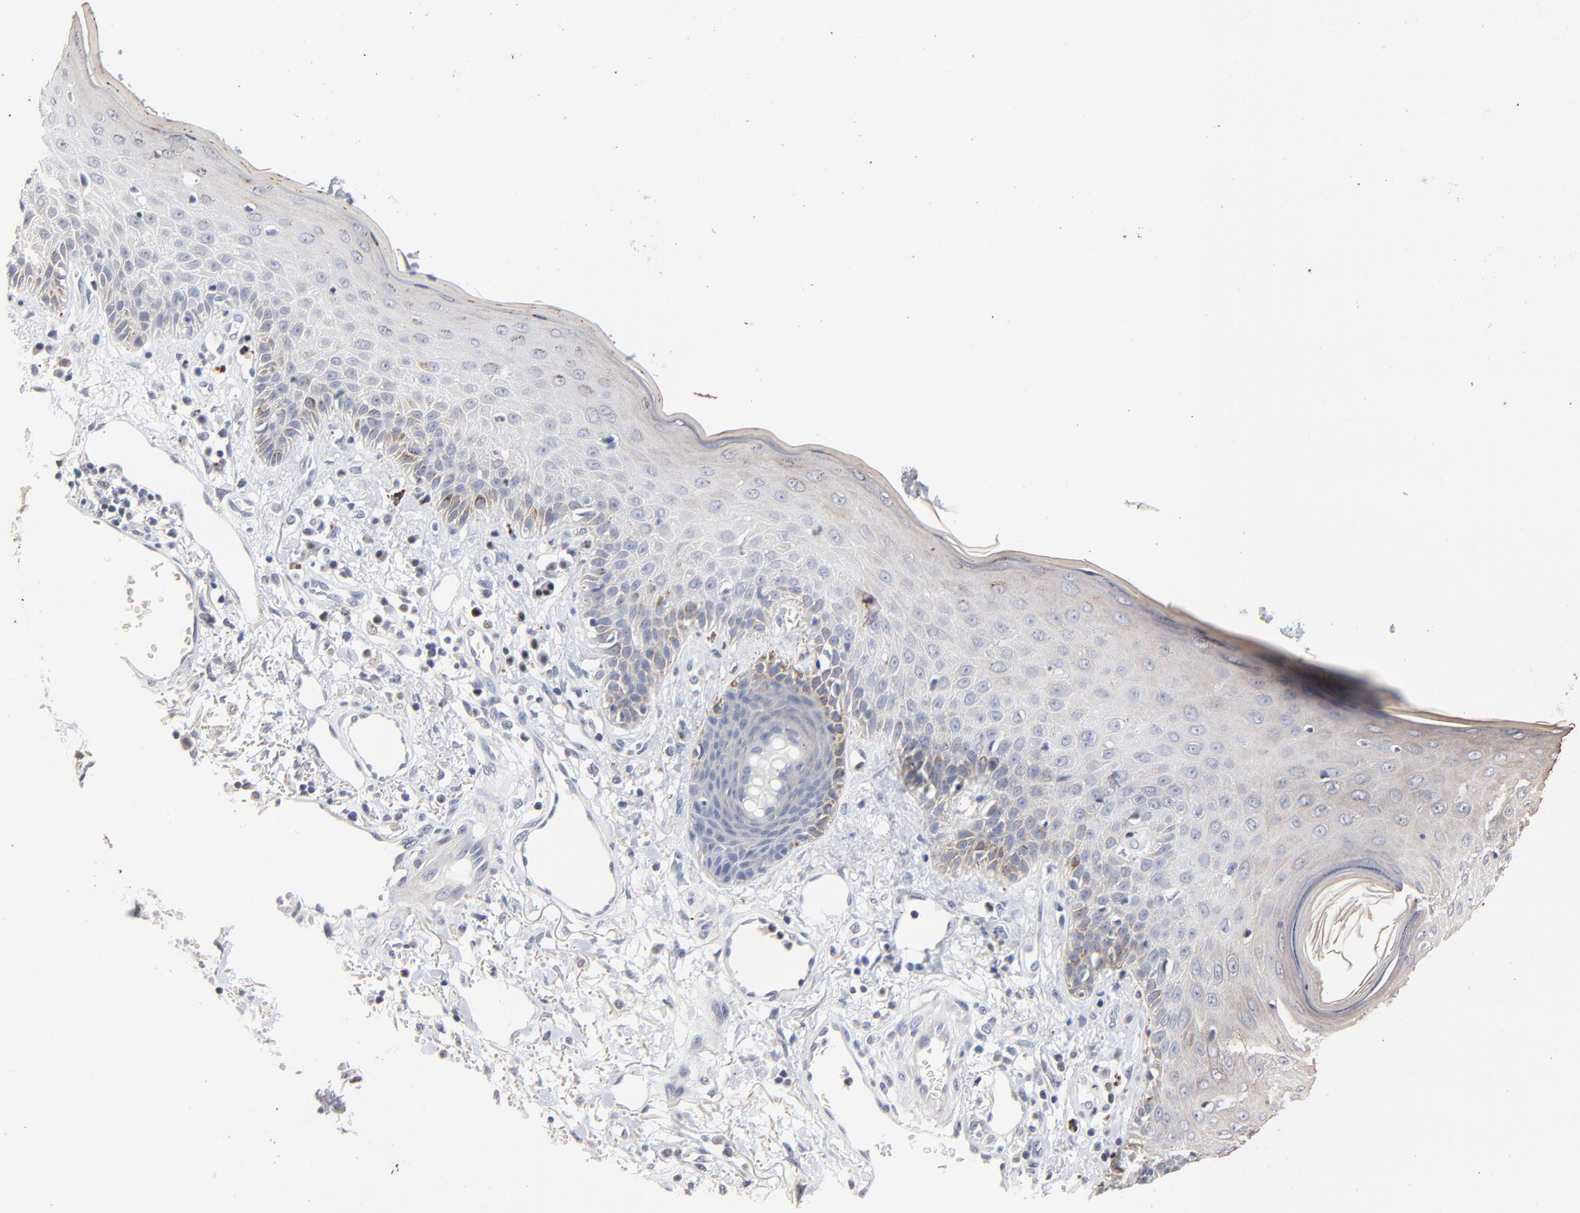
{"staining": {"intensity": "weak", "quantity": "<25%", "location": "cytoplasmic/membranous"}, "tissue": "skin cancer", "cell_type": "Tumor cells", "image_type": "cancer", "snomed": [{"axis": "morphology", "description": "Squamous cell carcinoma, NOS"}, {"axis": "topography", "description": "Skin"}], "caption": "This is an immunohistochemistry image of human squamous cell carcinoma (skin). There is no expression in tumor cells.", "gene": "AADAC", "patient": {"sex": "female", "age": 59}}